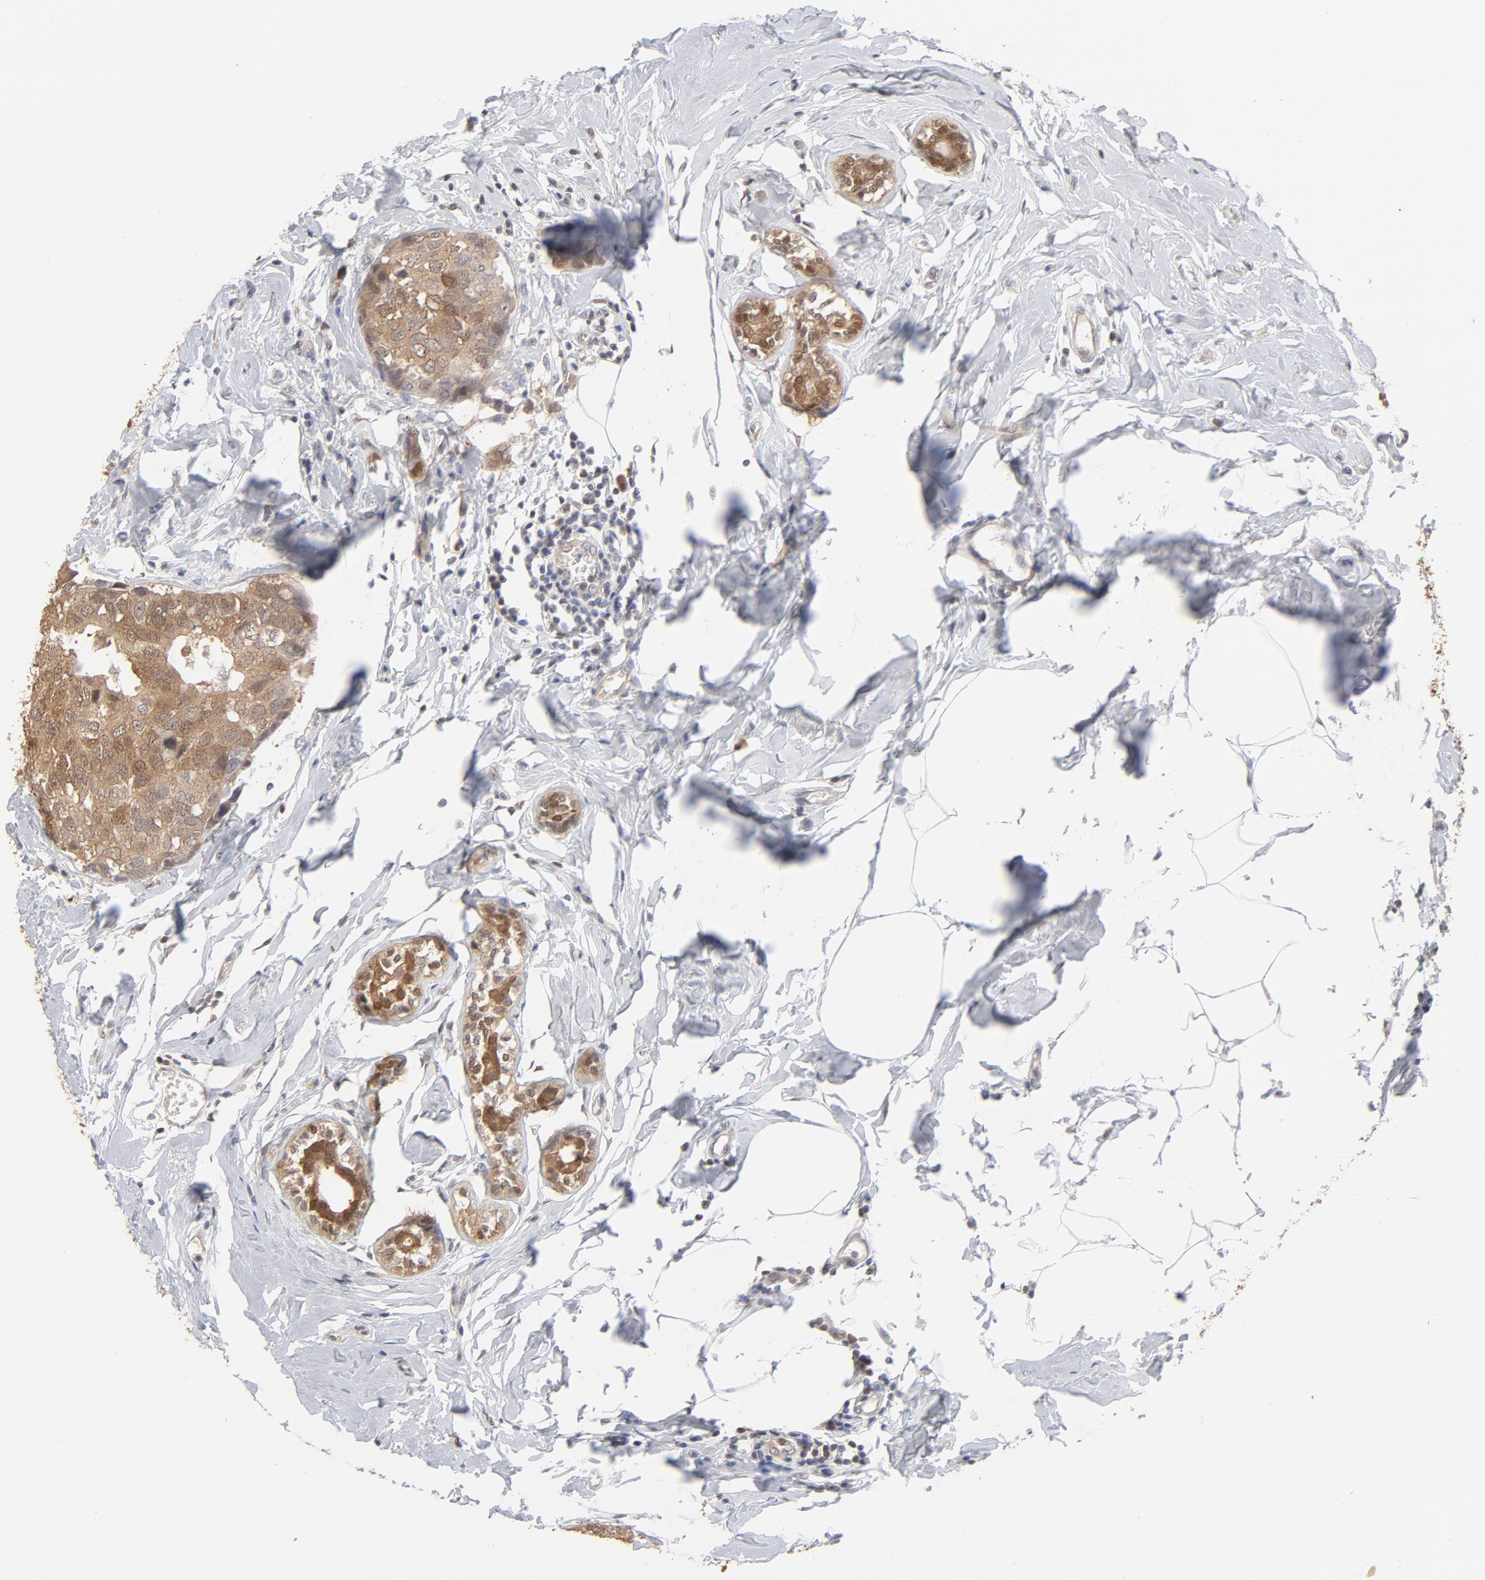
{"staining": {"intensity": "moderate", "quantity": ">75%", "location": "cytoplasmic/membranous"}, "tissue": "breast cancer", "cell_type": "Tumor cells", "image_type": "cancer", "snomed": [{"axis": "morphology", "description": "Normal tissue, NOS"}, {"axis": "morphology", "description": "Duct carcinoma"}, {"axis": "topography", "description": "Breast"}], "caption": "Breast invasive ductal carcinoma was stained to show a protein in brown. There is medium levels of moderate cytoplasmic/membranous positivity in about >75% of tumor cells.", "gene": "MIF", "patient": {"sex": "female", "age": 50}}